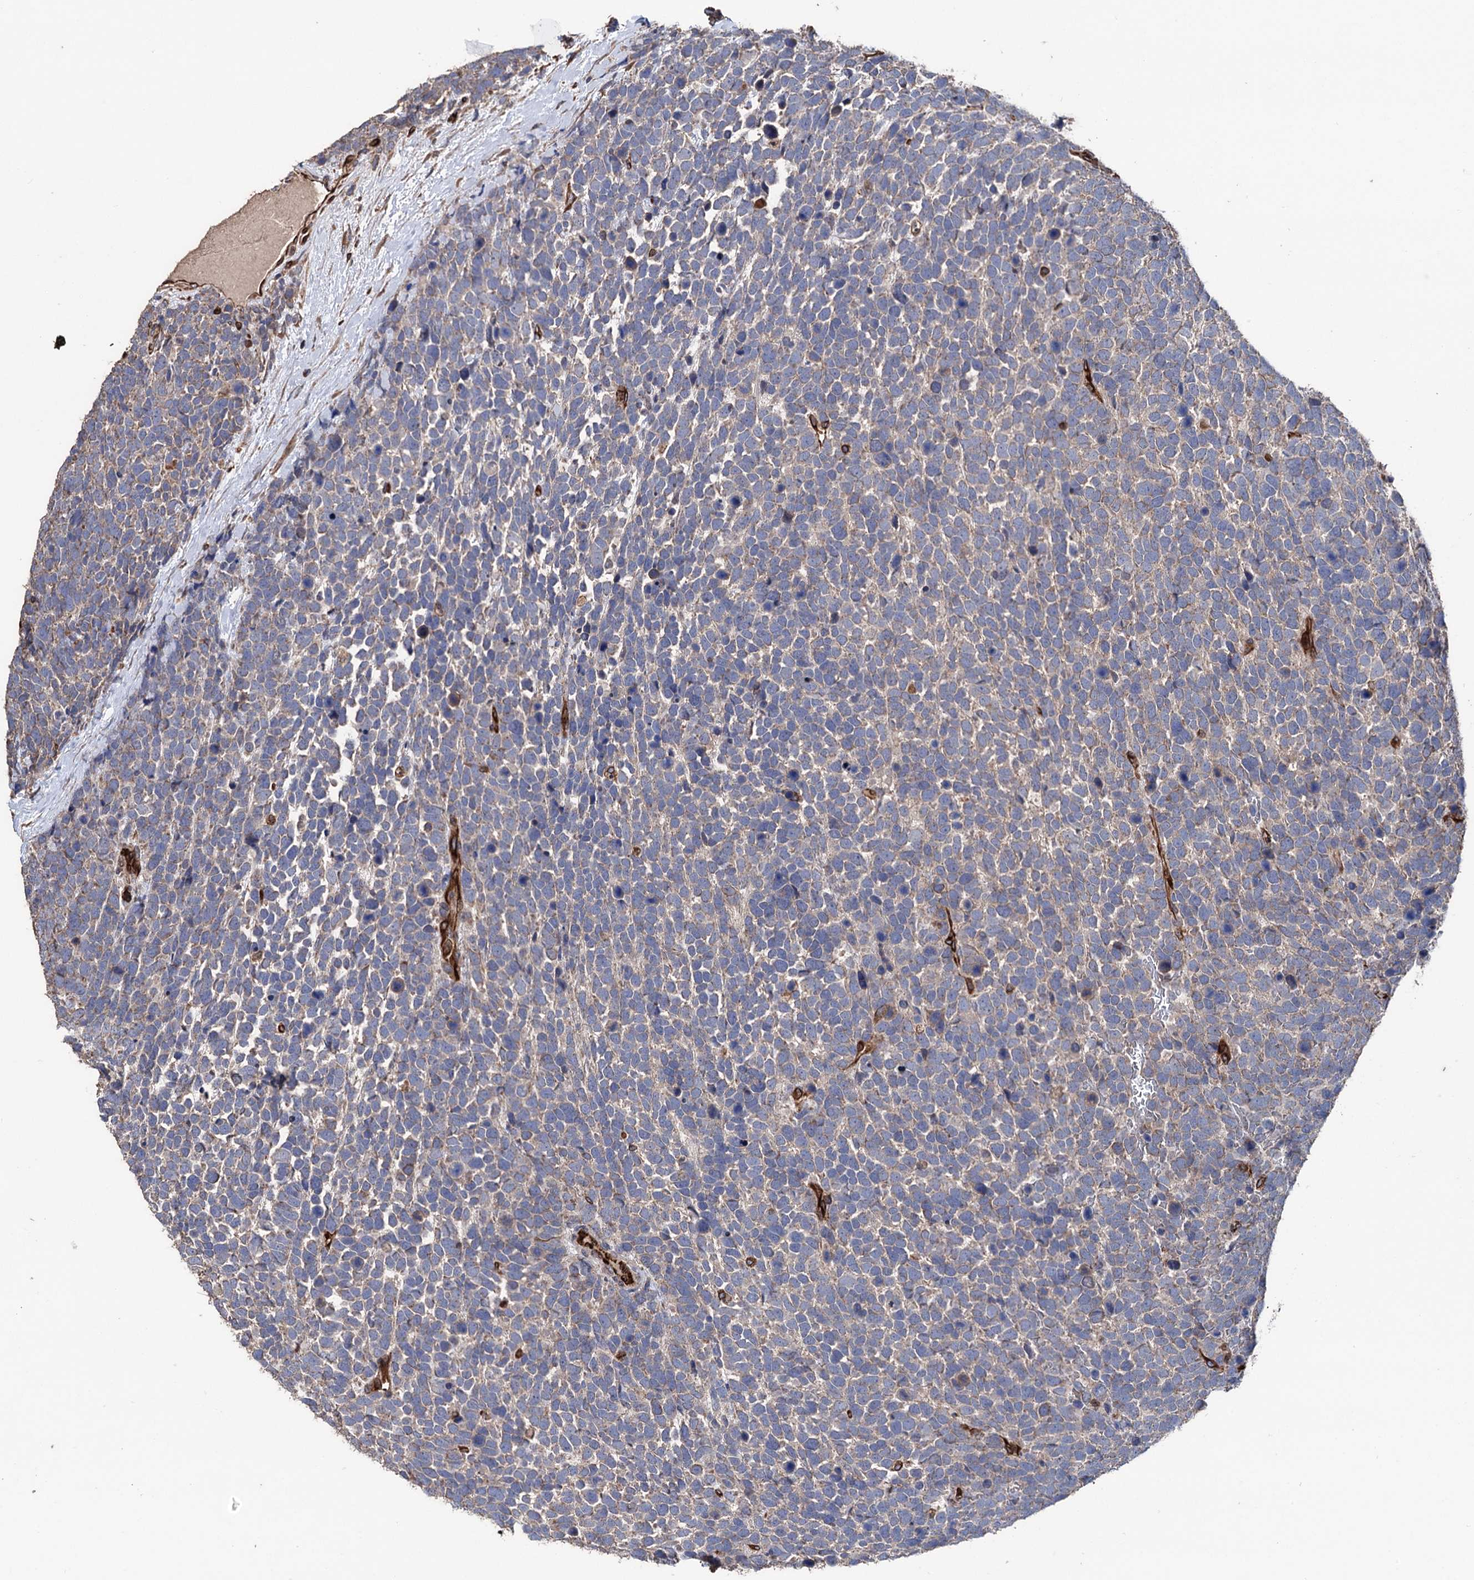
{"staining": {"intensity": "negative", "quantity": "none", "location": "none"}, "tissue": "urothelial cancer", "cell_type": "Tumor cells", "image_type": "cancer", "snomed": [{"axis": "morphology", "description": "Urothelial carcinoma, High grade"}, {"axis": "topography", "description": "Urinary bladder"}], "caption": "Immunohistochemistry micrograph of neoplastic tissue: urothelial carcinoma (high-grade) stained with DAB reveals no significant protein expression in tumor cells.", "gene": "STING1", "patient": {"sex": "female", "age": 82}}